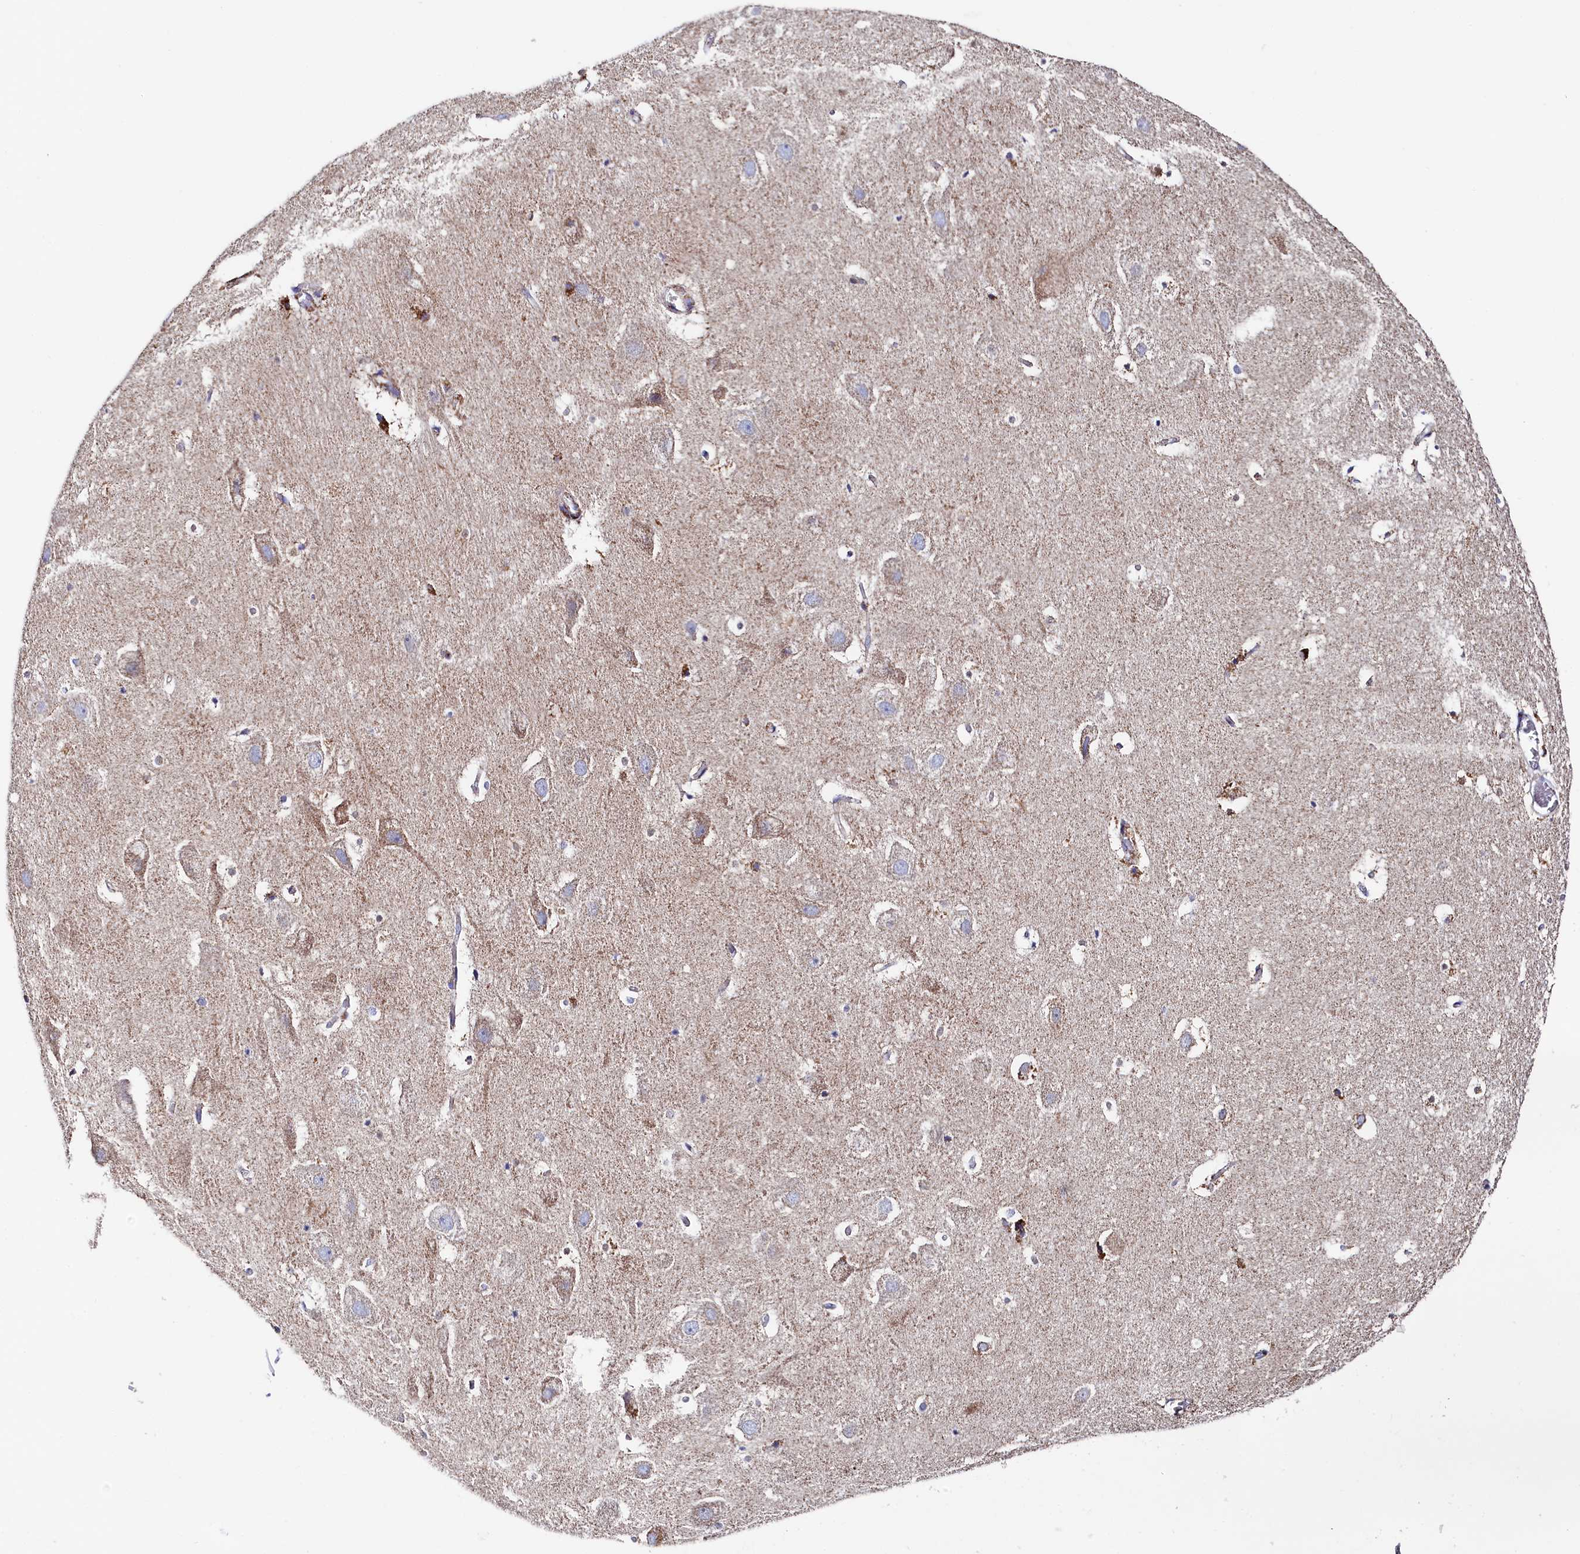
{"staining": {"intensity": "negative", "quantity": "none", "location": "none"}, "tissue": "hippocampus", "cell_type": "Glial cells", "image_type": "normal", "snomed": [{"axis": "morphology", "description": "Normal tissue, NOS"}, {"axis": "topography", "description": "Hippocampus"}], "caption": "Image shows no protein staining in glial cells of normal hippocampus.", "gene": "MMAB", "patient": {"sex": "female", "age": 52}}